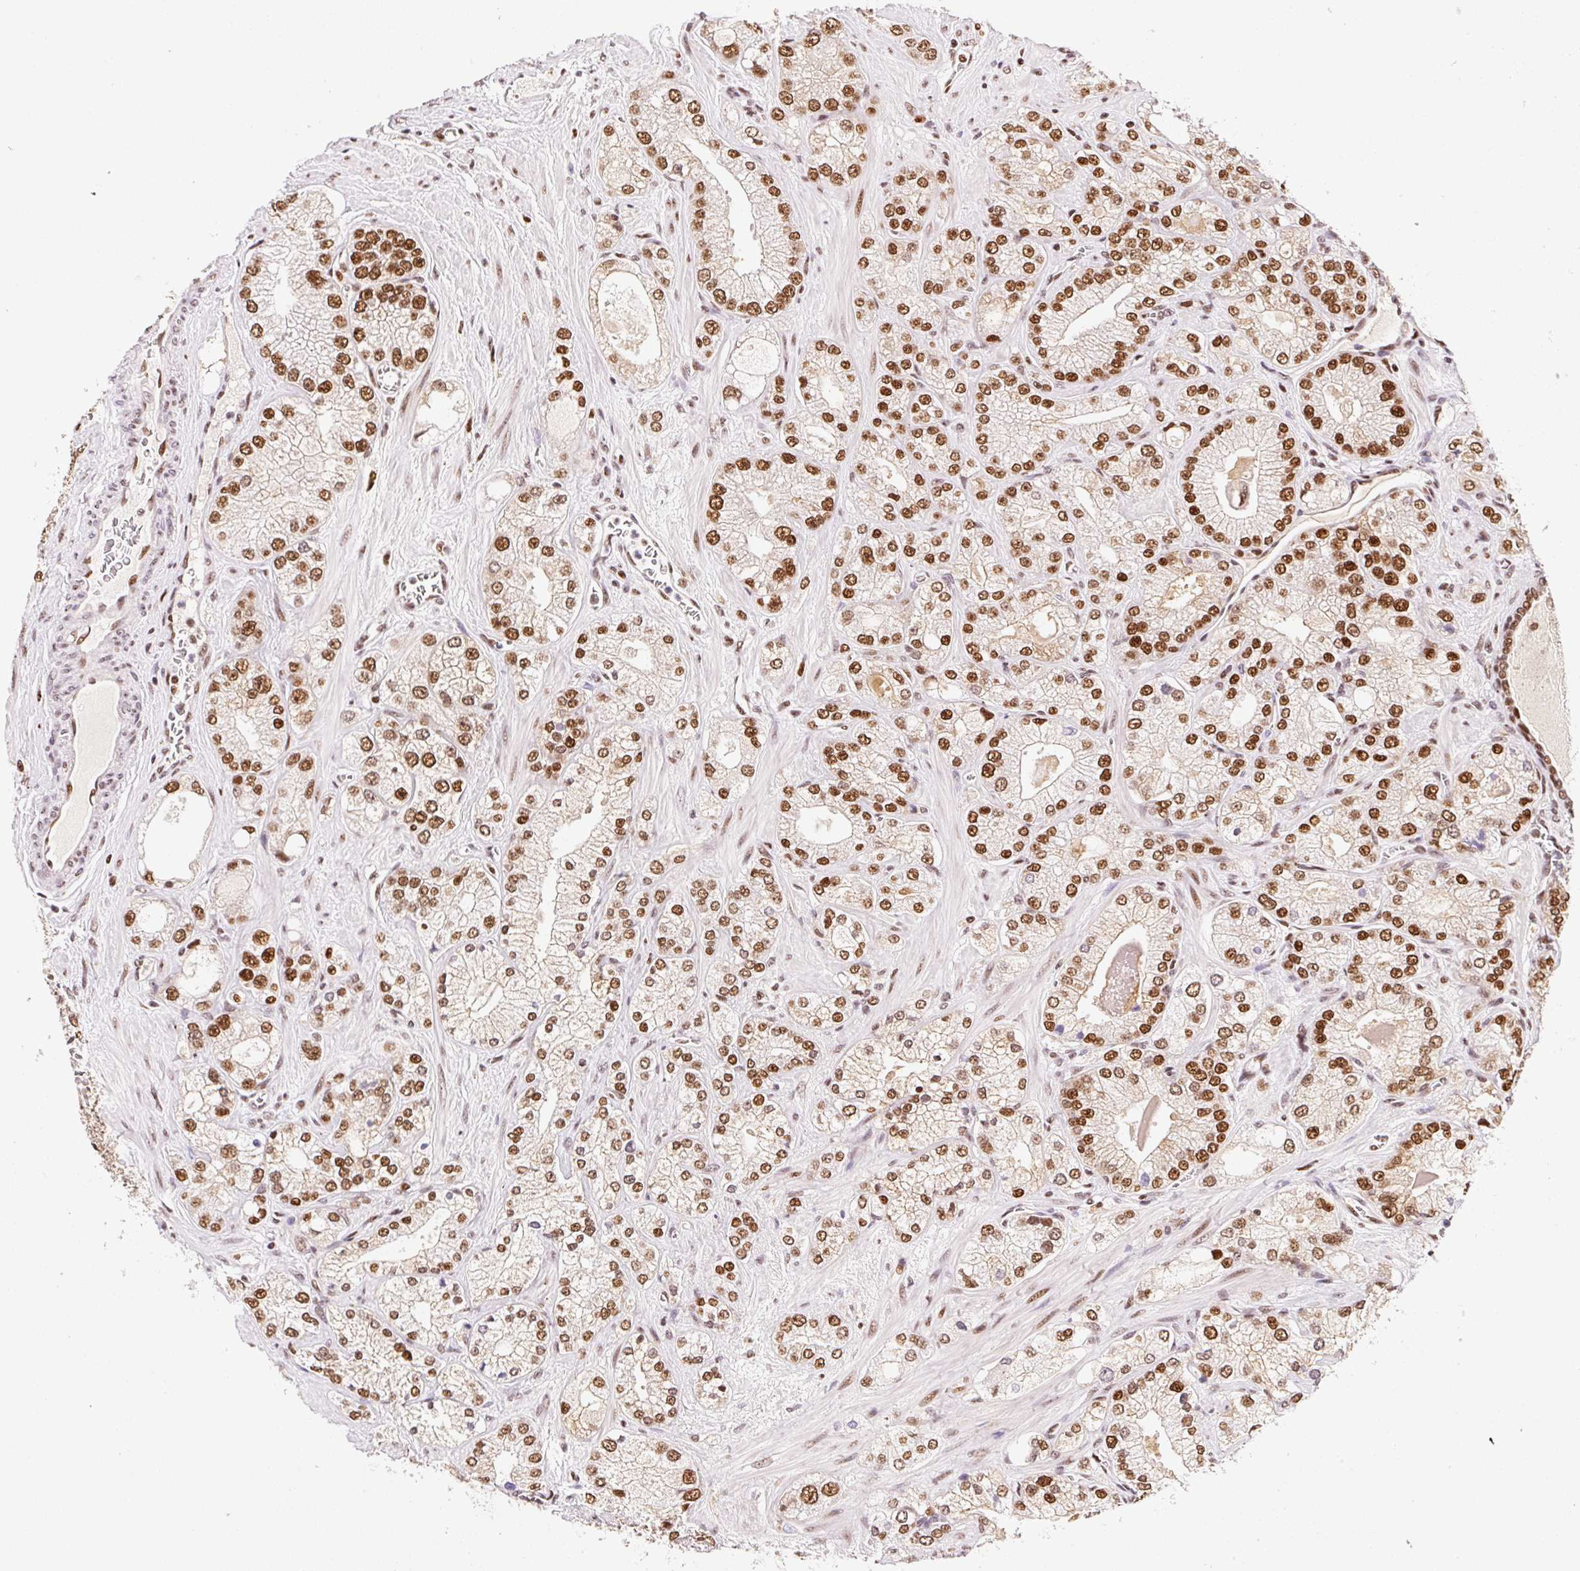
{"staining": {"intensity": "moderate", "quantity": ">75%", "location": "nuclear"}, "tissue": "prostate cancer", "cell_type": "Tumor cells", "image_type": "cancer", "snomed": [{"axis": "morphology", "description": "Normal tissue, NOS"}, {"axis": "morphology", "description": "Adenocarcinoma, High grade"}, {"axis": "topography", "description": "Prostate"}, {"axis": "topography", "description": "Peripheral nerve tissue"}], "caption": "Immunohistochemistry micrograph of human prostate cancer (high-grade adenocarcinoma) stained for a protein (brown), which displays medium levels of moderate nuclear staining in about >75% of tumor cells.", "gene": "GPR139", "patient": {"sex": "male", "age": 68}}